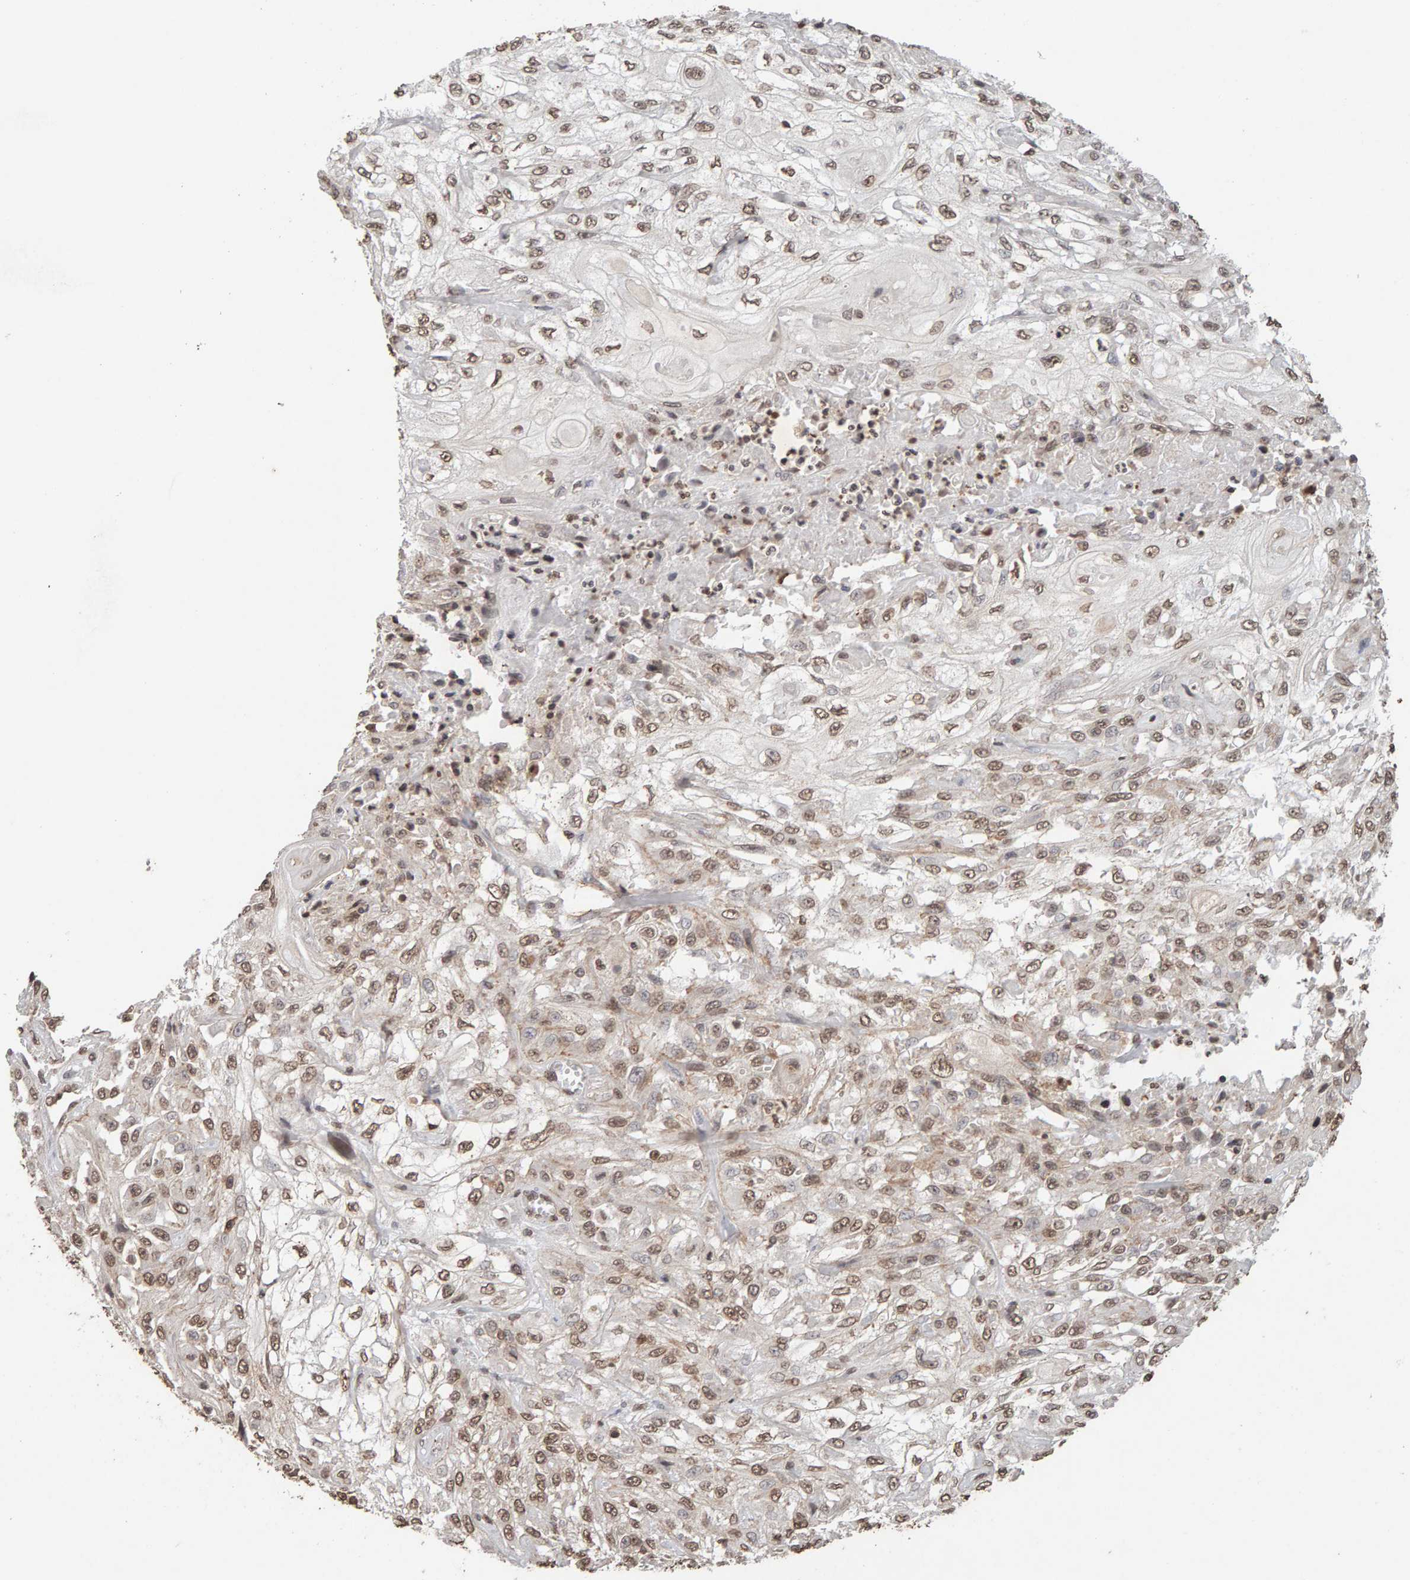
{"staining": {"intensity": "moderate", "quantity": ">75%", "location": "nuclear"}, "tissue": "skin cancer", "cell_type": "Tumor cells", "image_type": "cancer", "snomed": [{"axis": "morphology", "description": "Squamous cell carcinoma, NOS"}, {"axis": "morphology", "description": "Squamous cell carcinoma, metastatic, NOS"}, {"axis": "topography", "description": "Skin"}, {"axis": "topography", "description": "Lymph node"}], "caption": "An image showing moderate nuclear staining in about >75% of tumor cells in skin squamous cell carcinoma, as visualized by brown immunohistochemical staining.", "gene": "DNAJB5", "patient": {"sex": "male", "age": 75}}